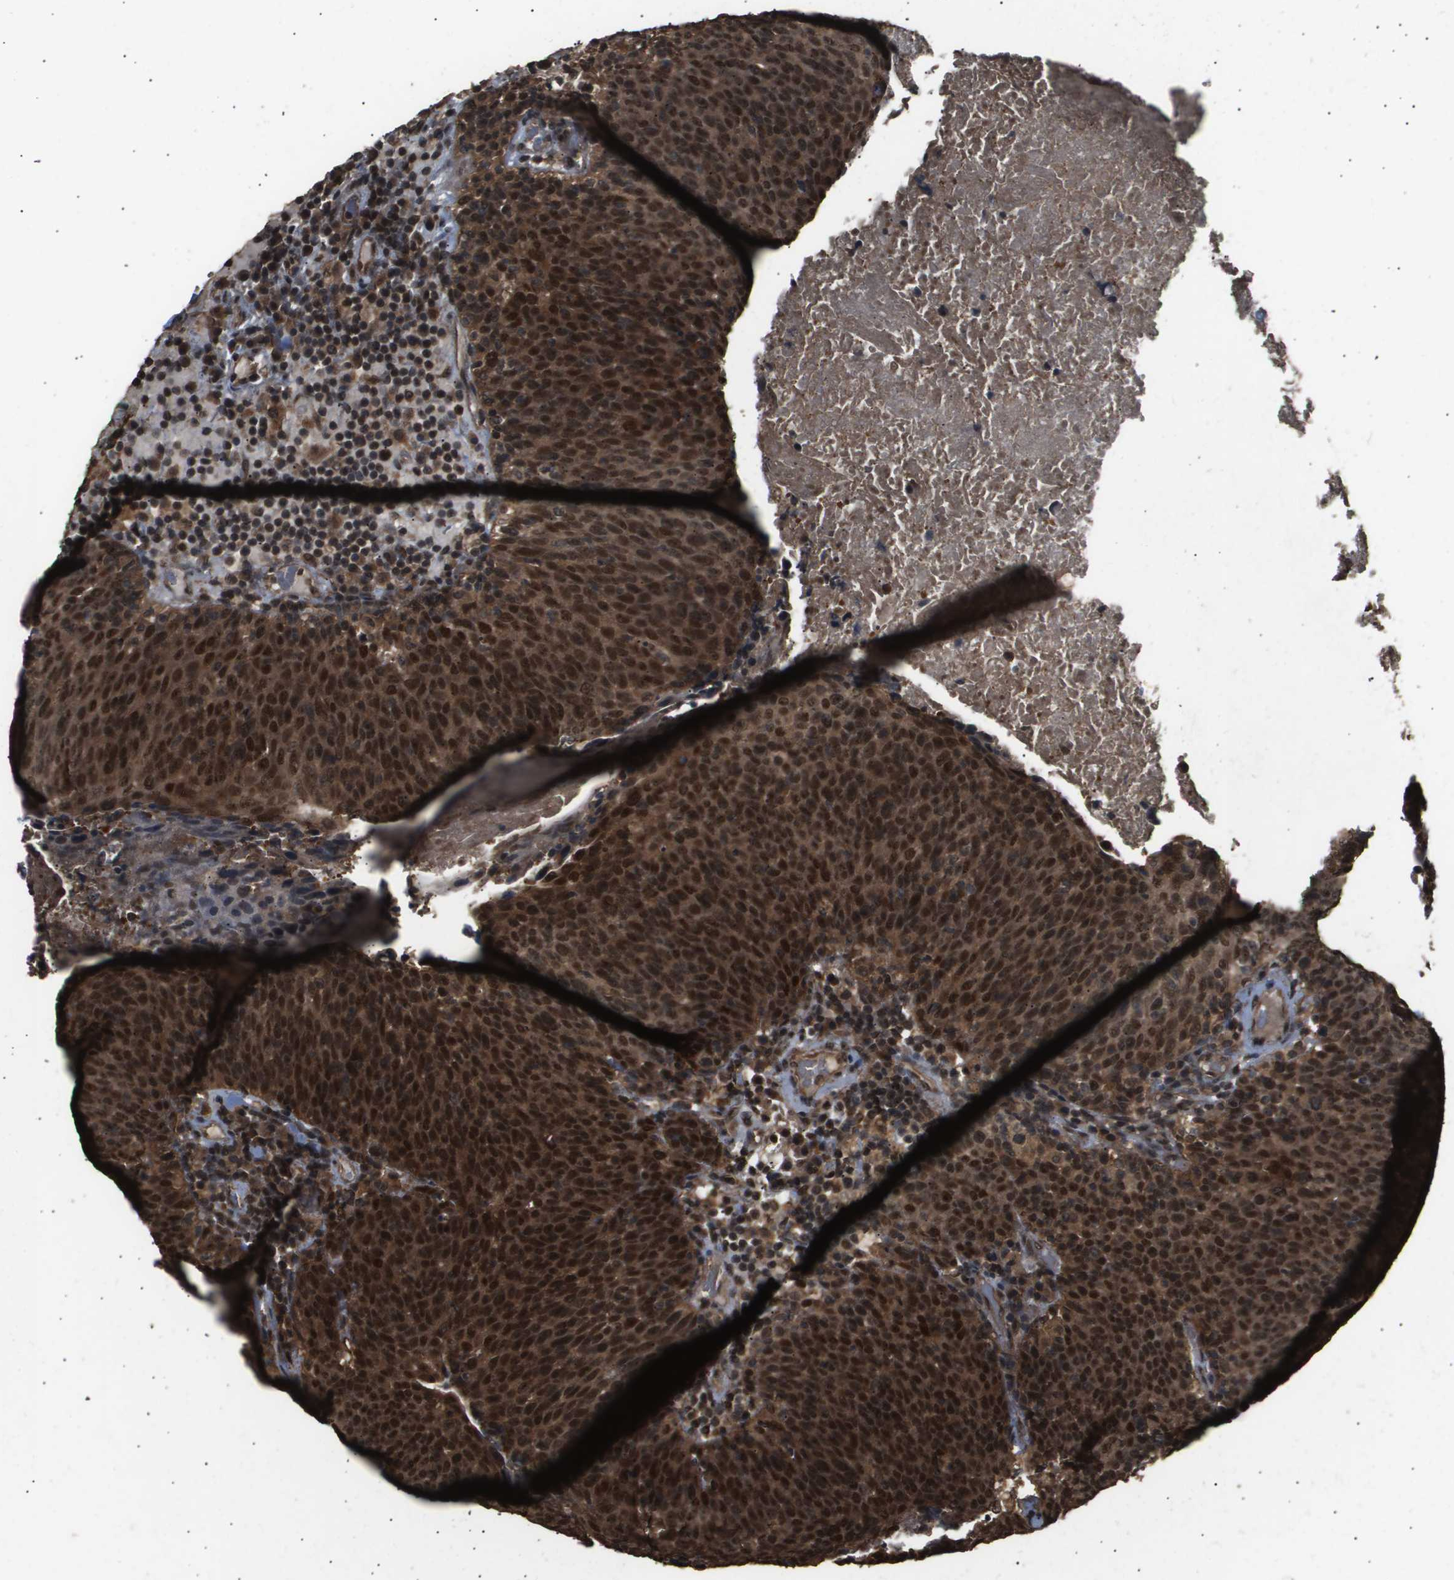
{"staining": {"intensity": "strong", "quantity": ">75%", "location": "cytoplasmic/membranous,nuclear"}, "tissue": "head and neck cancer", "cell_type": "Tumor cells", "image_type": "cancer", "snomed": [{"axis": "morphology", "description": "Squamous cell carcinoma, NOS"}, {"axis": "morphology", "description": "Squamous cell carcinoma, metastatic, NOS"}, {"axis": "topography", "description": "Lymph node"}, {"axis": "topography", "description": "Head-Neck"}], "caption": "Immunohistochemistry staining of head and neck cancer (metastatic squamous cell carcinoma), which exhibits high levels of strong cytoplasmic/membranous and nuclear positivity in approximately >75% of tumor cells indicating strong cytoplasmic/membranous and nuclear protein staining. The staining was performed using DAB (brown) for protein detection and nuclei were counterstained in hematoxylin (blue).", "gene": "ING1", "patient": {"sex": "male", "age": 62}}